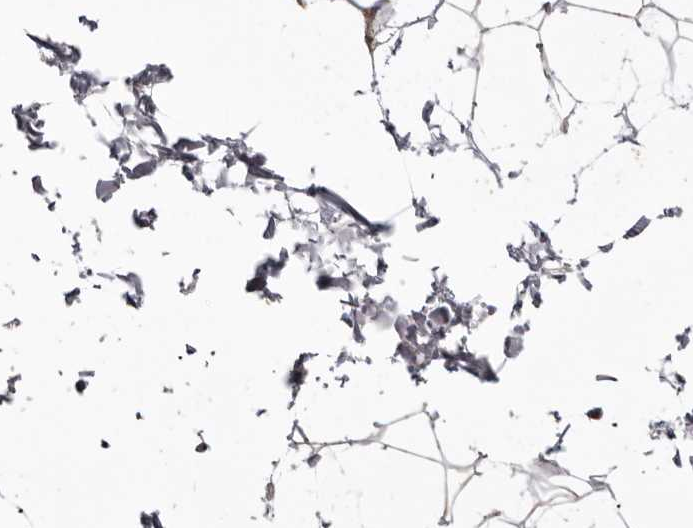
{"staining": {"intensity": "weak", "quantity": "25%-75%", "location": "cytoplasmic/membranous"}, "tissue": "adipose tissue", "cell_type": "Adipocytes", "image_type": "normal", "snomed": [{"axis": "morphology", "description": "Normal tissue, NOS"}, {"axis": "topography", "description": "Soft tissue"}], "caption": "Immunohistochemical staining of unremarkable human adipose tissue demonstrates weak cytoplasmic/membranous protein staining in approximately 25%-75% of adipocytes. (Stains: DAB (3,3'-diaminobenzidine) in brown, nuclei in blue, Microscopy: brightfield microscopy at high magnification).", "gene": "CASQ1", "patient": {"sex": "male", "age": 72}}